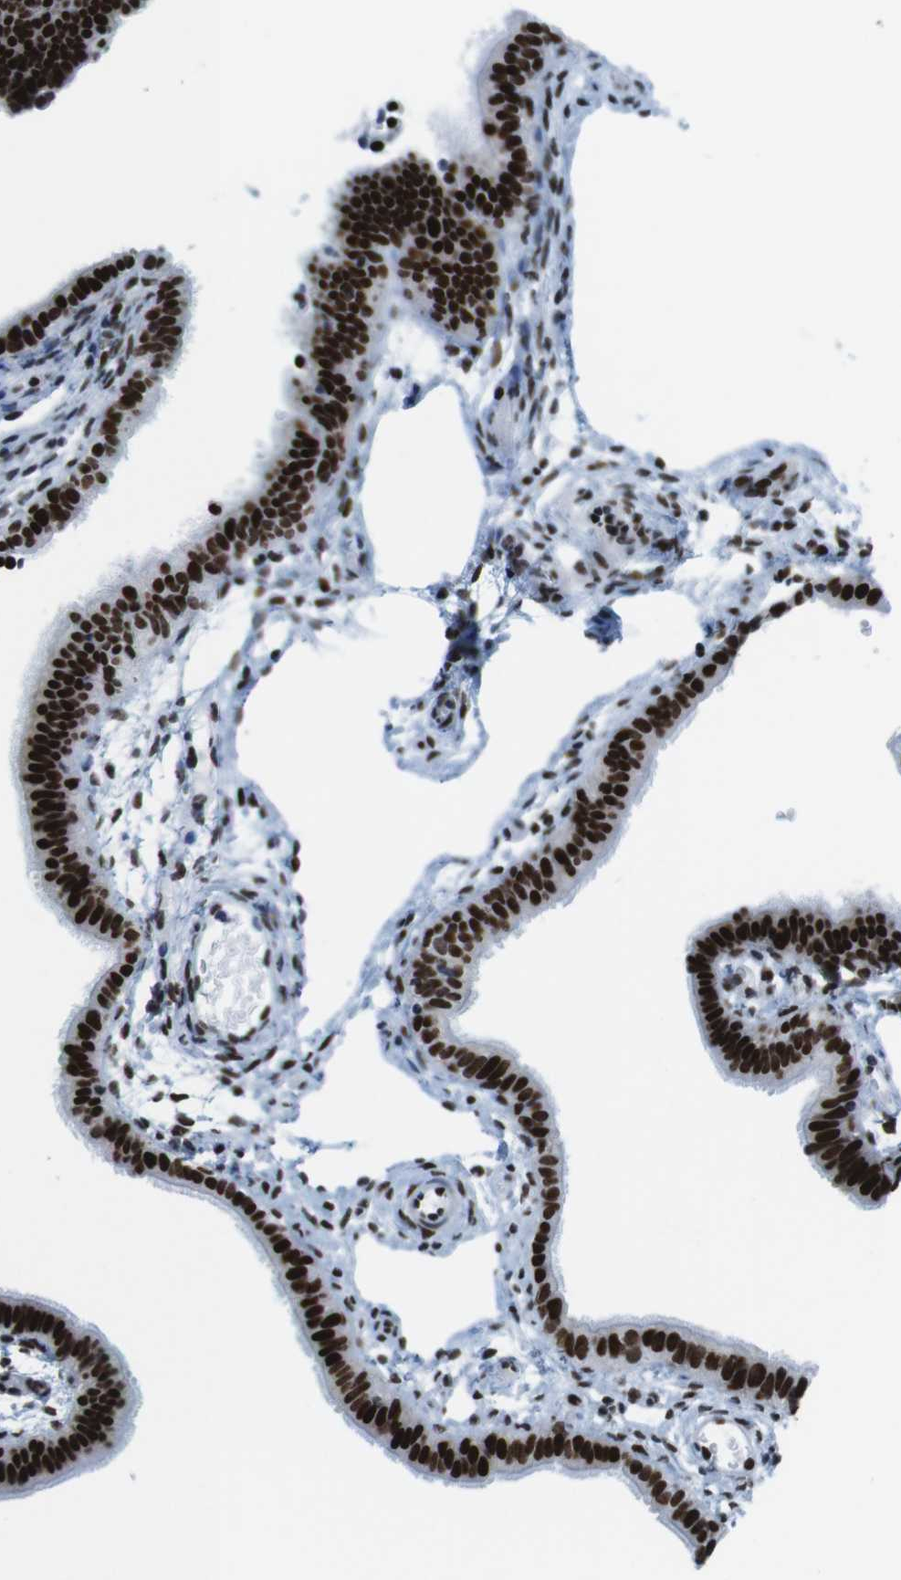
{"staining": {"intensity": "strong", "quantity": ">75%", "location": "nuclear"}, "tissue": "fallopian tube", "cell_type": "Glandular cells", "image_type": "normal", "snomed": [{"axis": "morphology", "description": "Normal tissue, NOS"}, {"axis": "morphology", "description": "Dermoid, NOS"}, {"axis": "topography", "description": "Fallopian tube"}], "caption": "The micrograph displays staining of normal fallopian tube, revealing strong nuclear protein staining (brown color) within glandular cells.", "gene": "CITED2", "patient": {"sex": "female", "age": 33}}